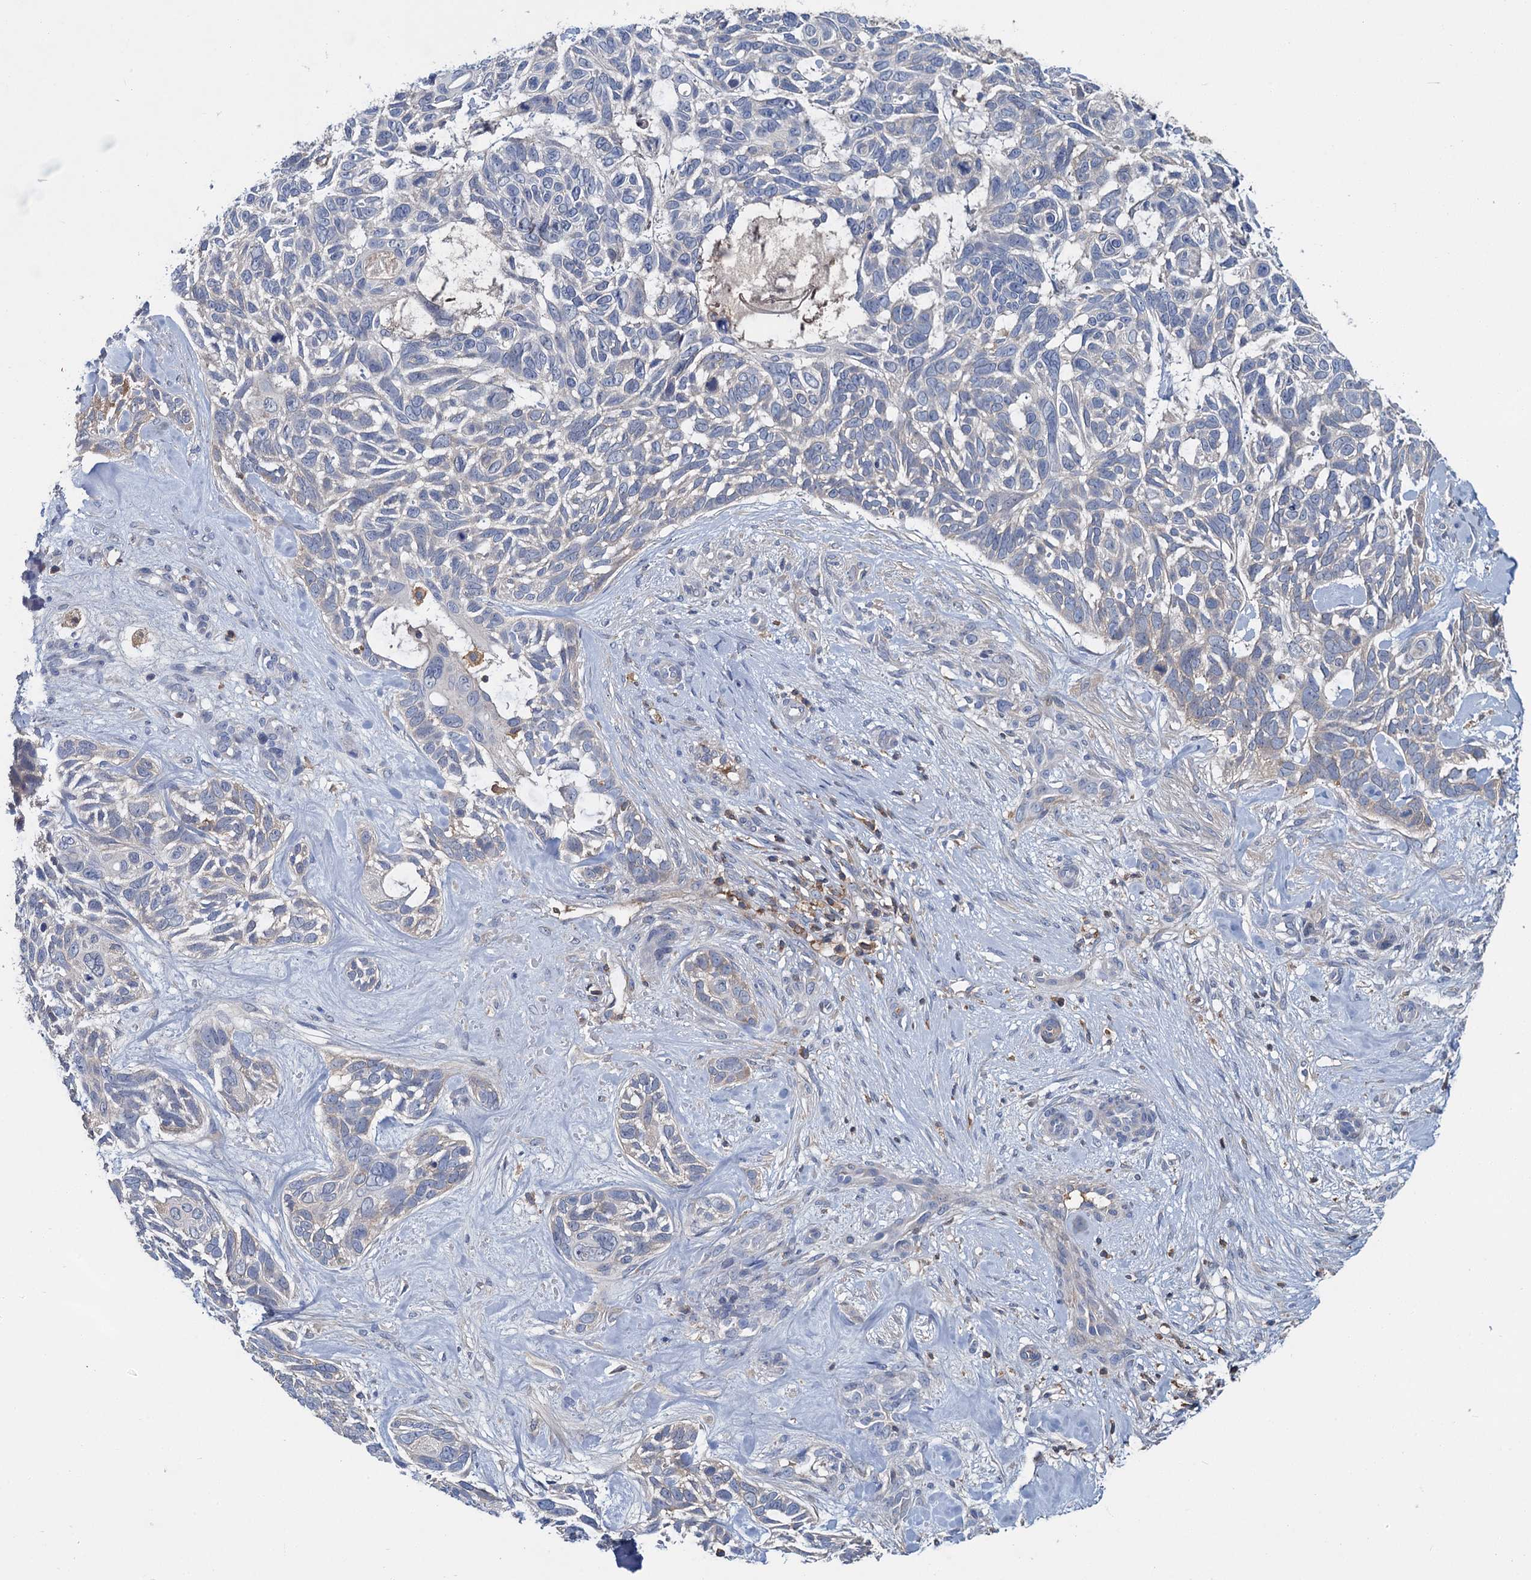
{"staining": {"intensity": "negative", "quantity": "none", "location": "none"}, "tissue": "skin cancer", "cell_type": "Tumor cells", "image_type": "cancer", "snomed": [{"axis": "morphology", "description": "Basal cell carcinoma"}, {"axis": "topography", "description": "Skin"}], "caption": "The photomicrograph shows no significant positivity in tumor cells of basal cell carcinoma (skin). (Stains: DAB (3,3'-diaminobenzidine) immunohistochemistry with hematoxylin counter stain, Microscopy: brightfield microscopy at high magnification).", "gene": "FGFR2", "patient": {"sex": "male", "age": 88}}